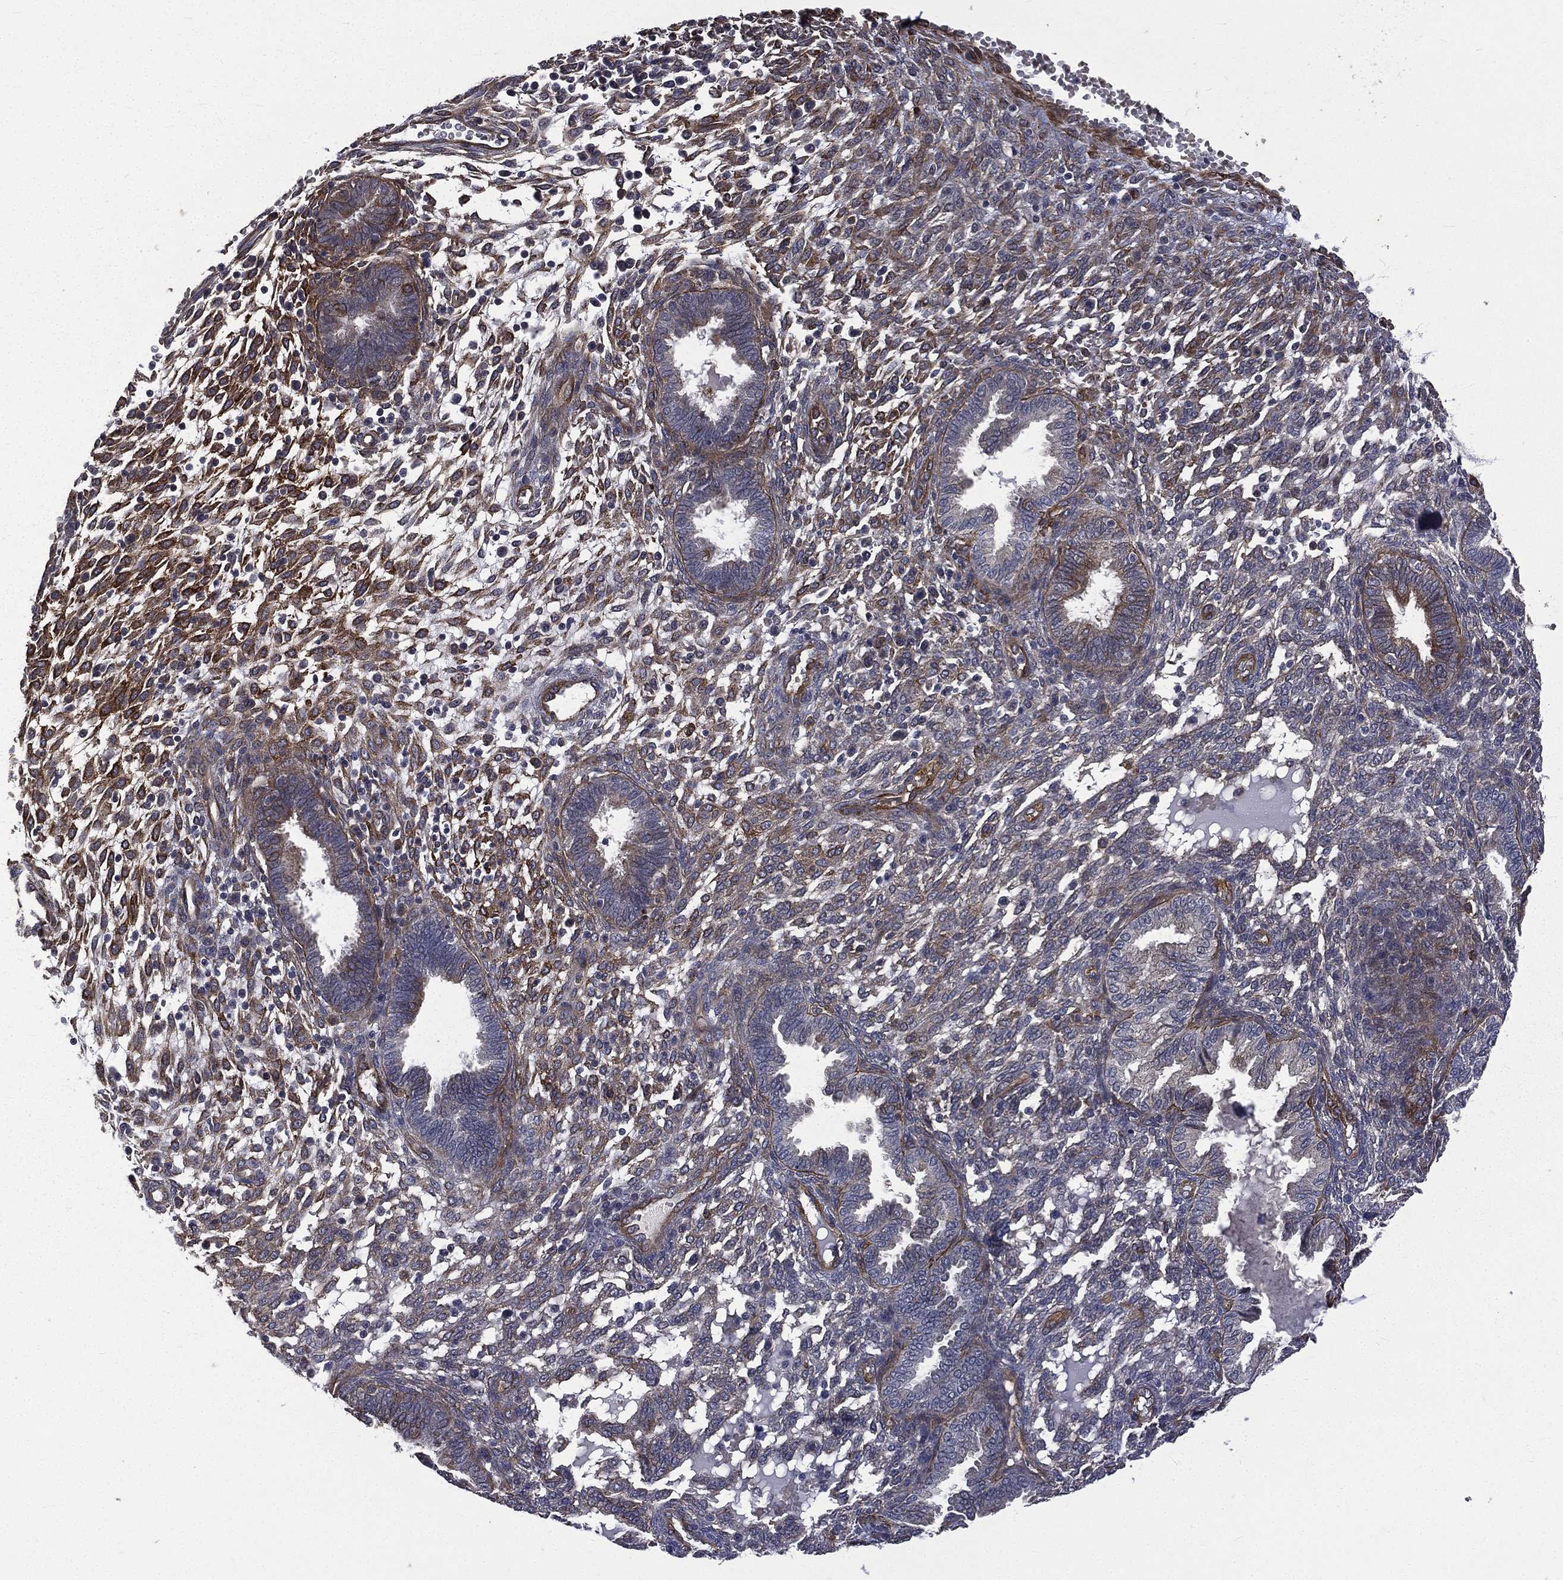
{"staining": {"intensity": "strong", "quantity": "<25%", "location": "cytoplasmic/membranous"}, "tissue": "endometrium", "cell_type": "Cells in endometrial stroma", "image_type": "normal", "snomed": [{"axis": "morphology", "description": "Normal tissue, NOS"}, {"axis": "topography", "description": "Endometrium"}], "caption": "High-power microscopy captured an IHC histopathology image of normal endometrium, revealing strong cytoplasmic/membranous expression in approximately <25% of cells in endometrial stroma.", "gene": "PPFIBP1", "patient": {"sex": "female", "age": 42}}